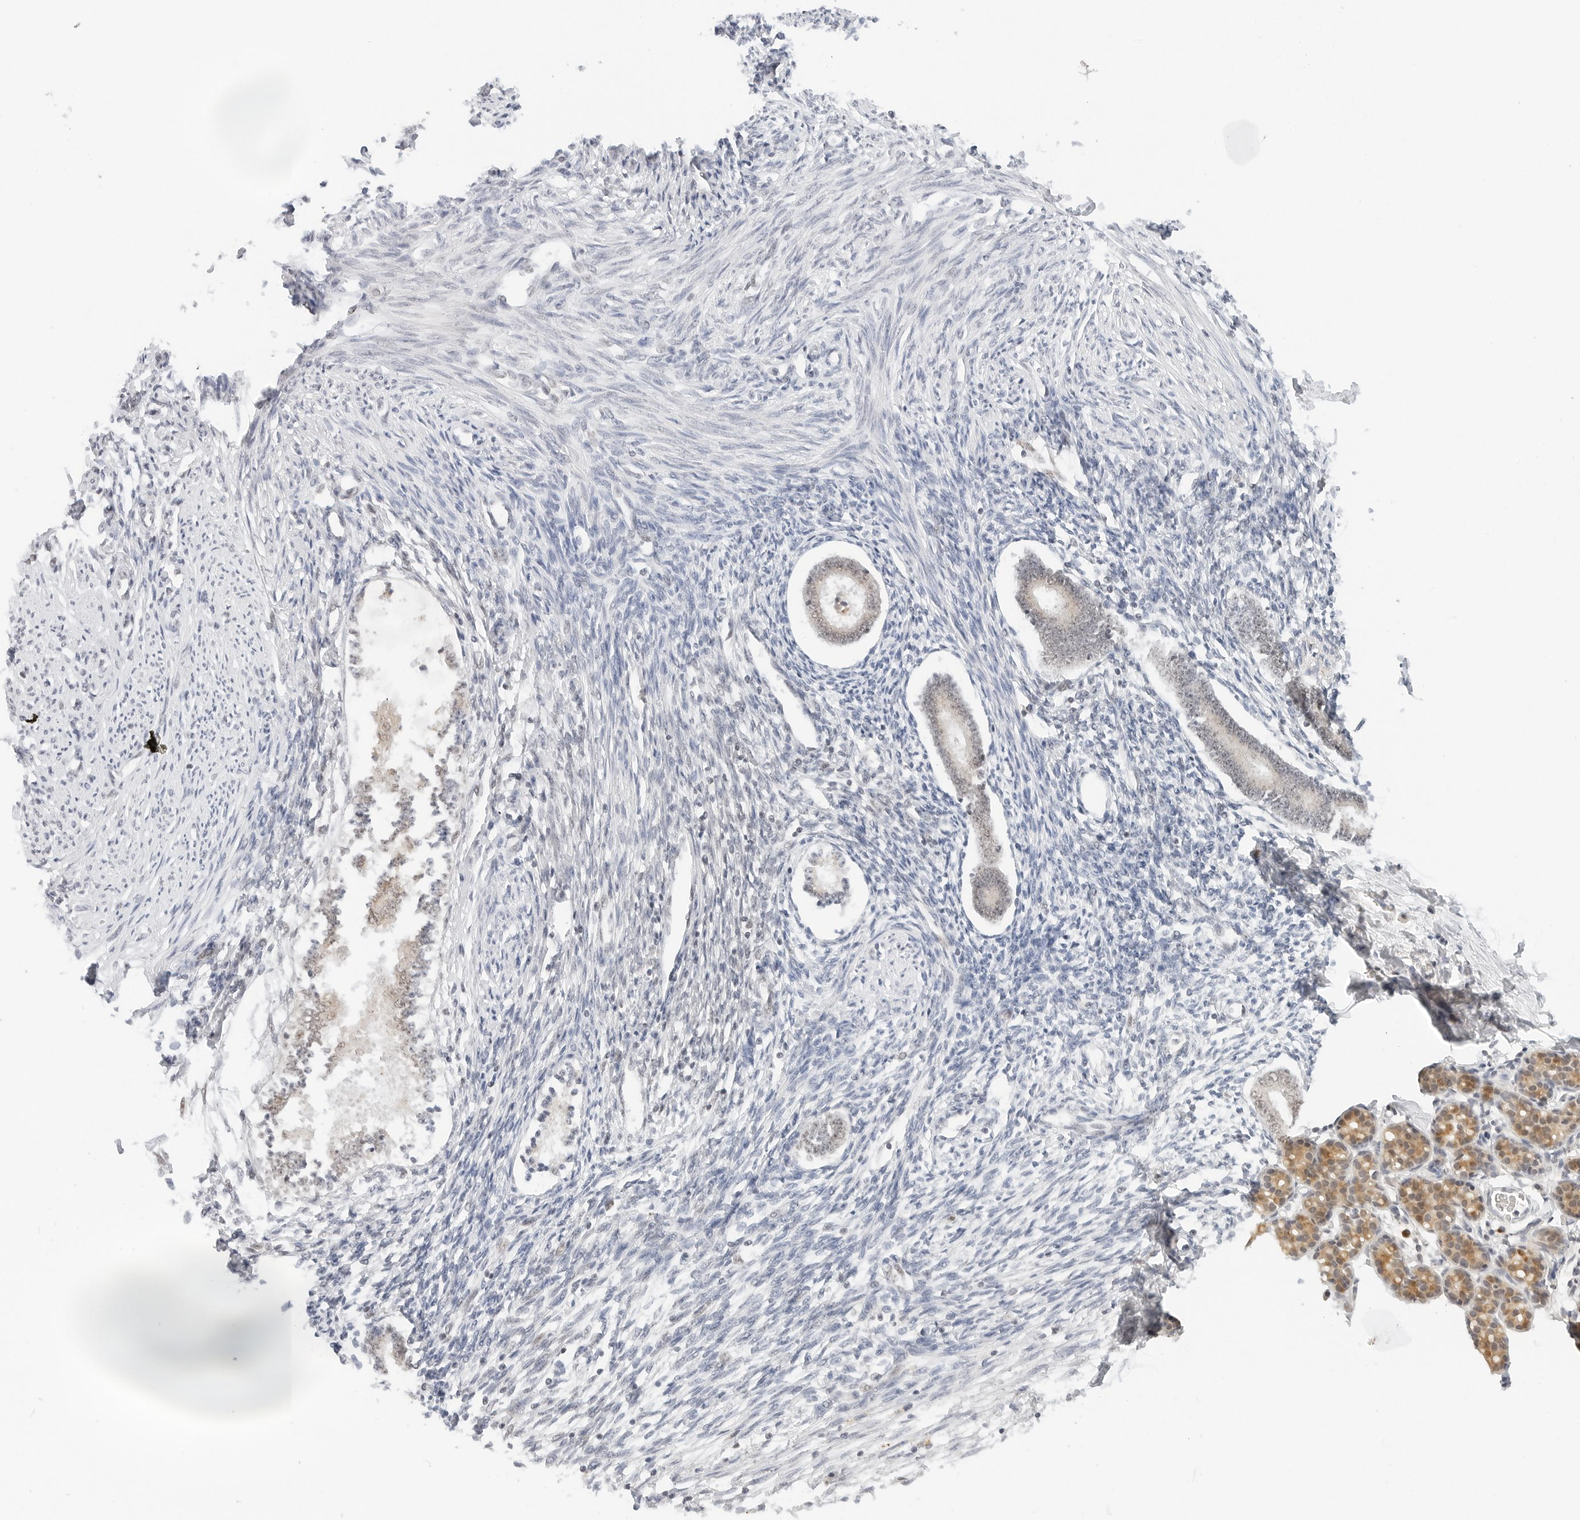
{"staining": {"intensity": "negative", "quantity": "none", "location": "none"}, "tissue": "endometrium", "cell_type": "Cells in endometrial stroma", "image_type": "normal", "snomed": [{"axis": "morphology", "description": "Normal tissue, NOS"}, {"axis": "topography", "description": "Endometrium"}], "caption": "IHC micrograph of unremarkable endometrium: human endometrium stained with DAB reveals no significant protein staining in cells in endometrial stroma. Nuclei are stained in blue.", "gene": "NEO1", "patient": {"sex": "female", "age": 56}}